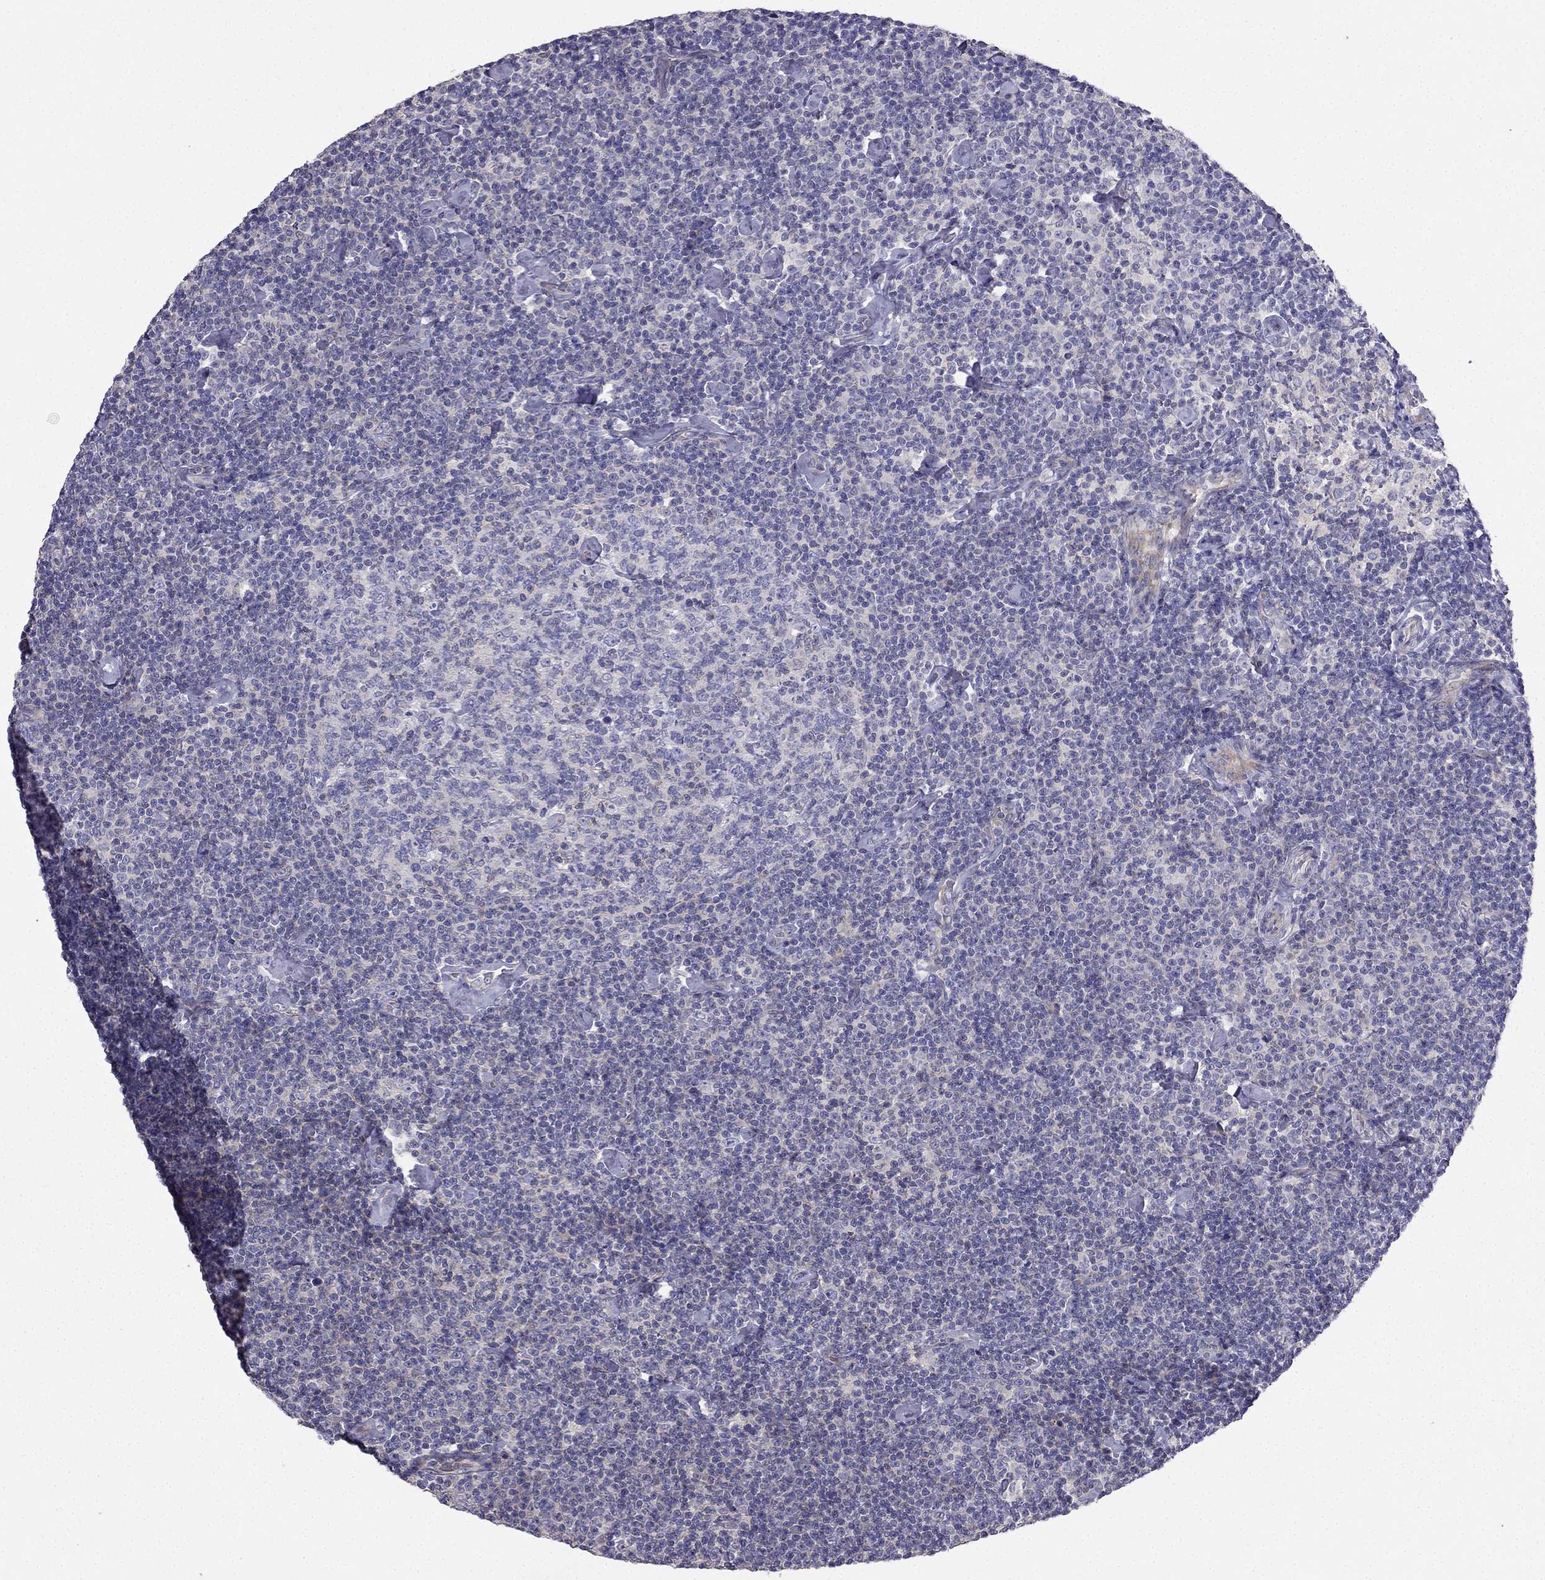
{"staining": {"intensity": "negative", "quantity": "none", "location": "none"}, "tissue": "lymphoma", "cell_type": "Tumor cells", "image_type": "cancer", "snomed": [{"axis": "morphology", "description": "Malignant lymphoma, non-Hodgkin's type, Low grade"}, {"axis": "topography", "description": "Lymph node"}], "caption": "Immunohistochemistry micrograph of neoplastic tissue: malignant lymphoma, non-Hodgkin's type (low-grade) stained with DAB reveals no significant protein positivity in tumor cells.", "gene": "AS3MT", "patient": {"sex": "male", "age": 81}}